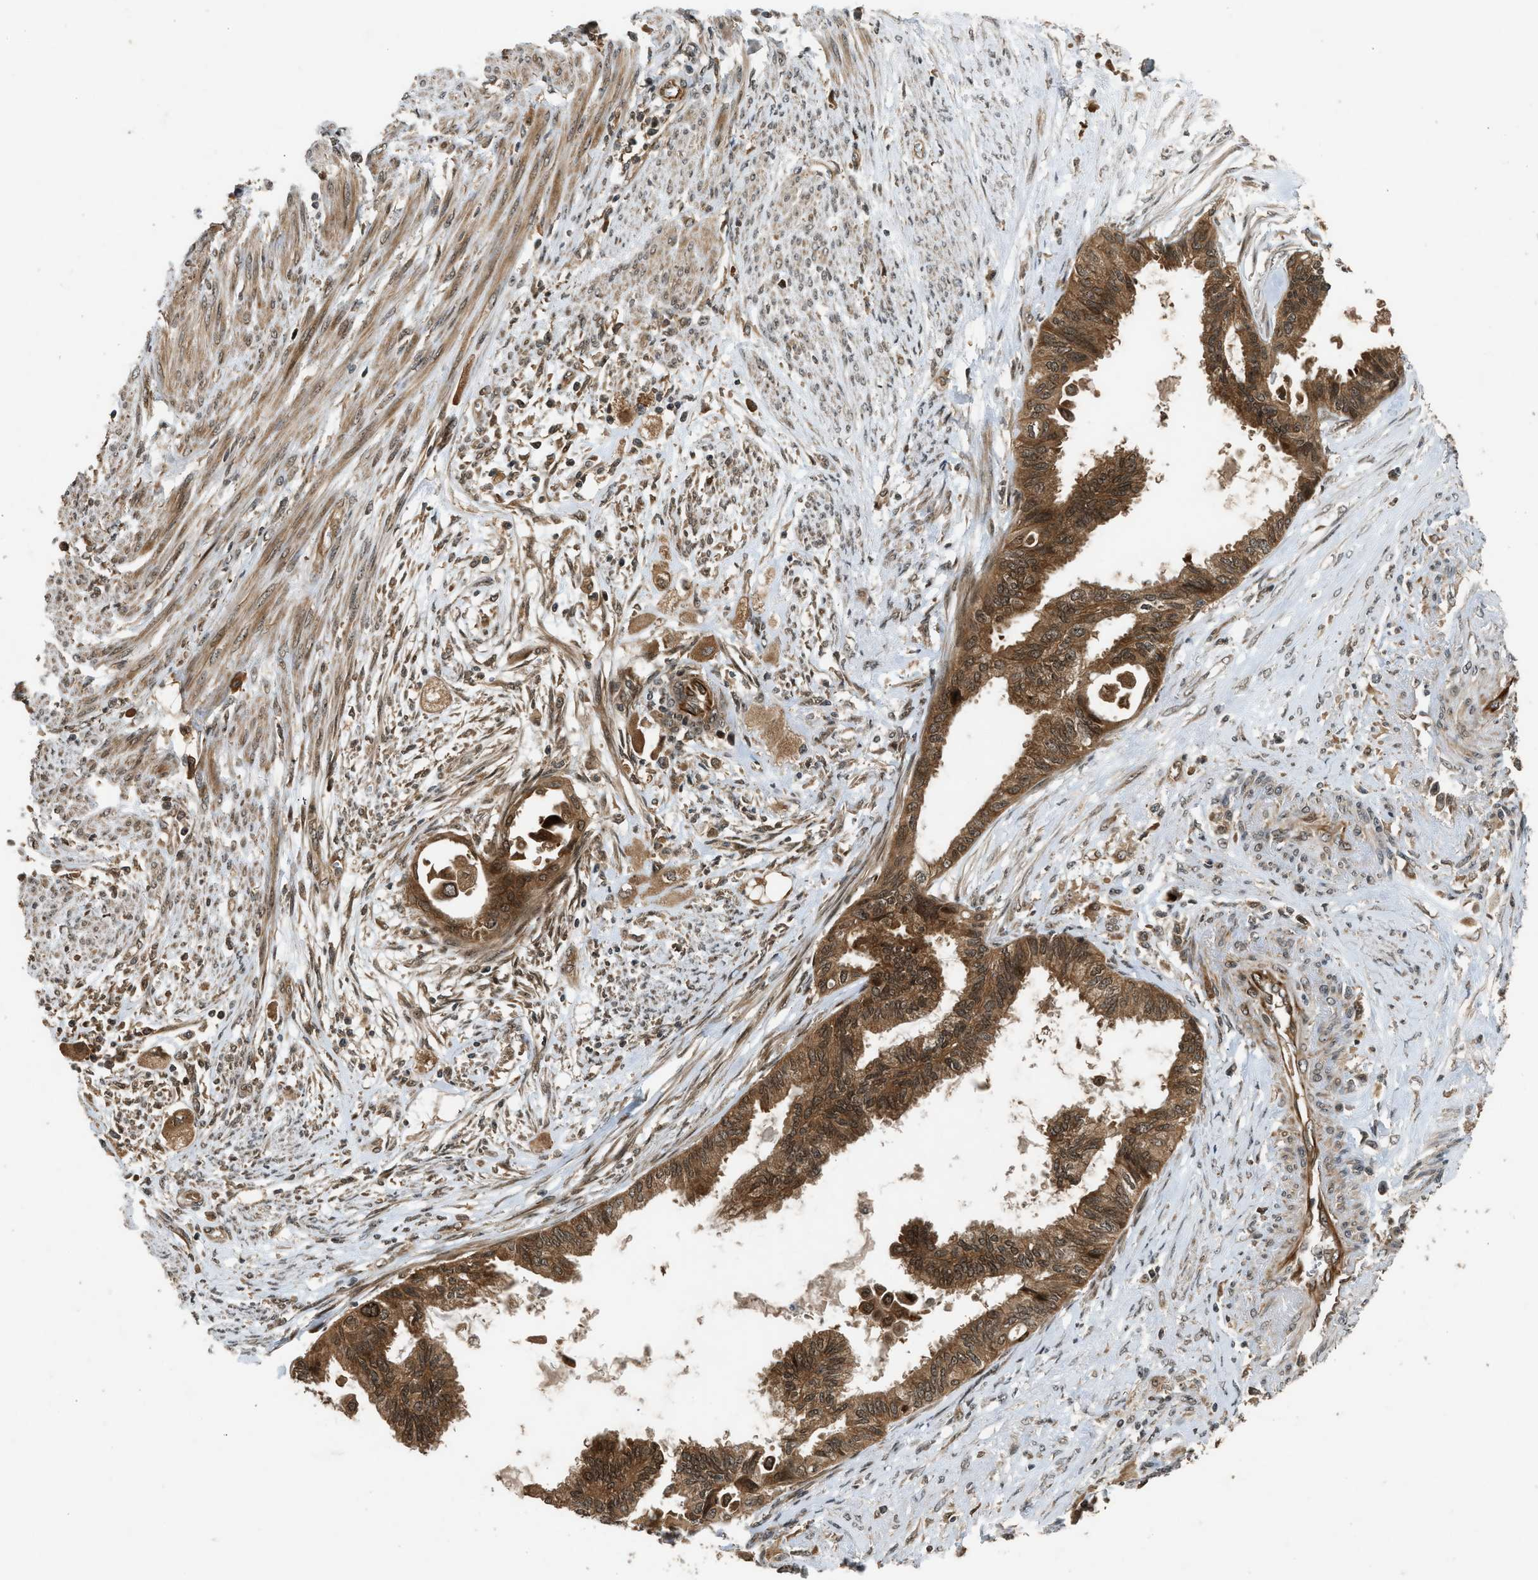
{"staining": {"intensity": "strong", "quantity": ">75%", "location": "cytoplasmic/membranous"}, "tissue": "cervical cancer", "cell_type": "Tumor cells", "image_type": "cancer", "snomed": [{"axis": "morphology", "description": "Normal tissue, NOS"}, {"axis": "morphology", "description": "Adenocarcinoma, NOS"}, {"axis": "topography", "description": "Cervix"}, {"axis": "topography", "description": "Endometrium"}], "caption": "An image of cervical cancer (adenocarcinoma) stained for a protein demonstrates strong cytoplasmic/membranous brown staining in tumor cells.", "gene": "TXNL1", "patient": {"sex": "female", "age": 86}}